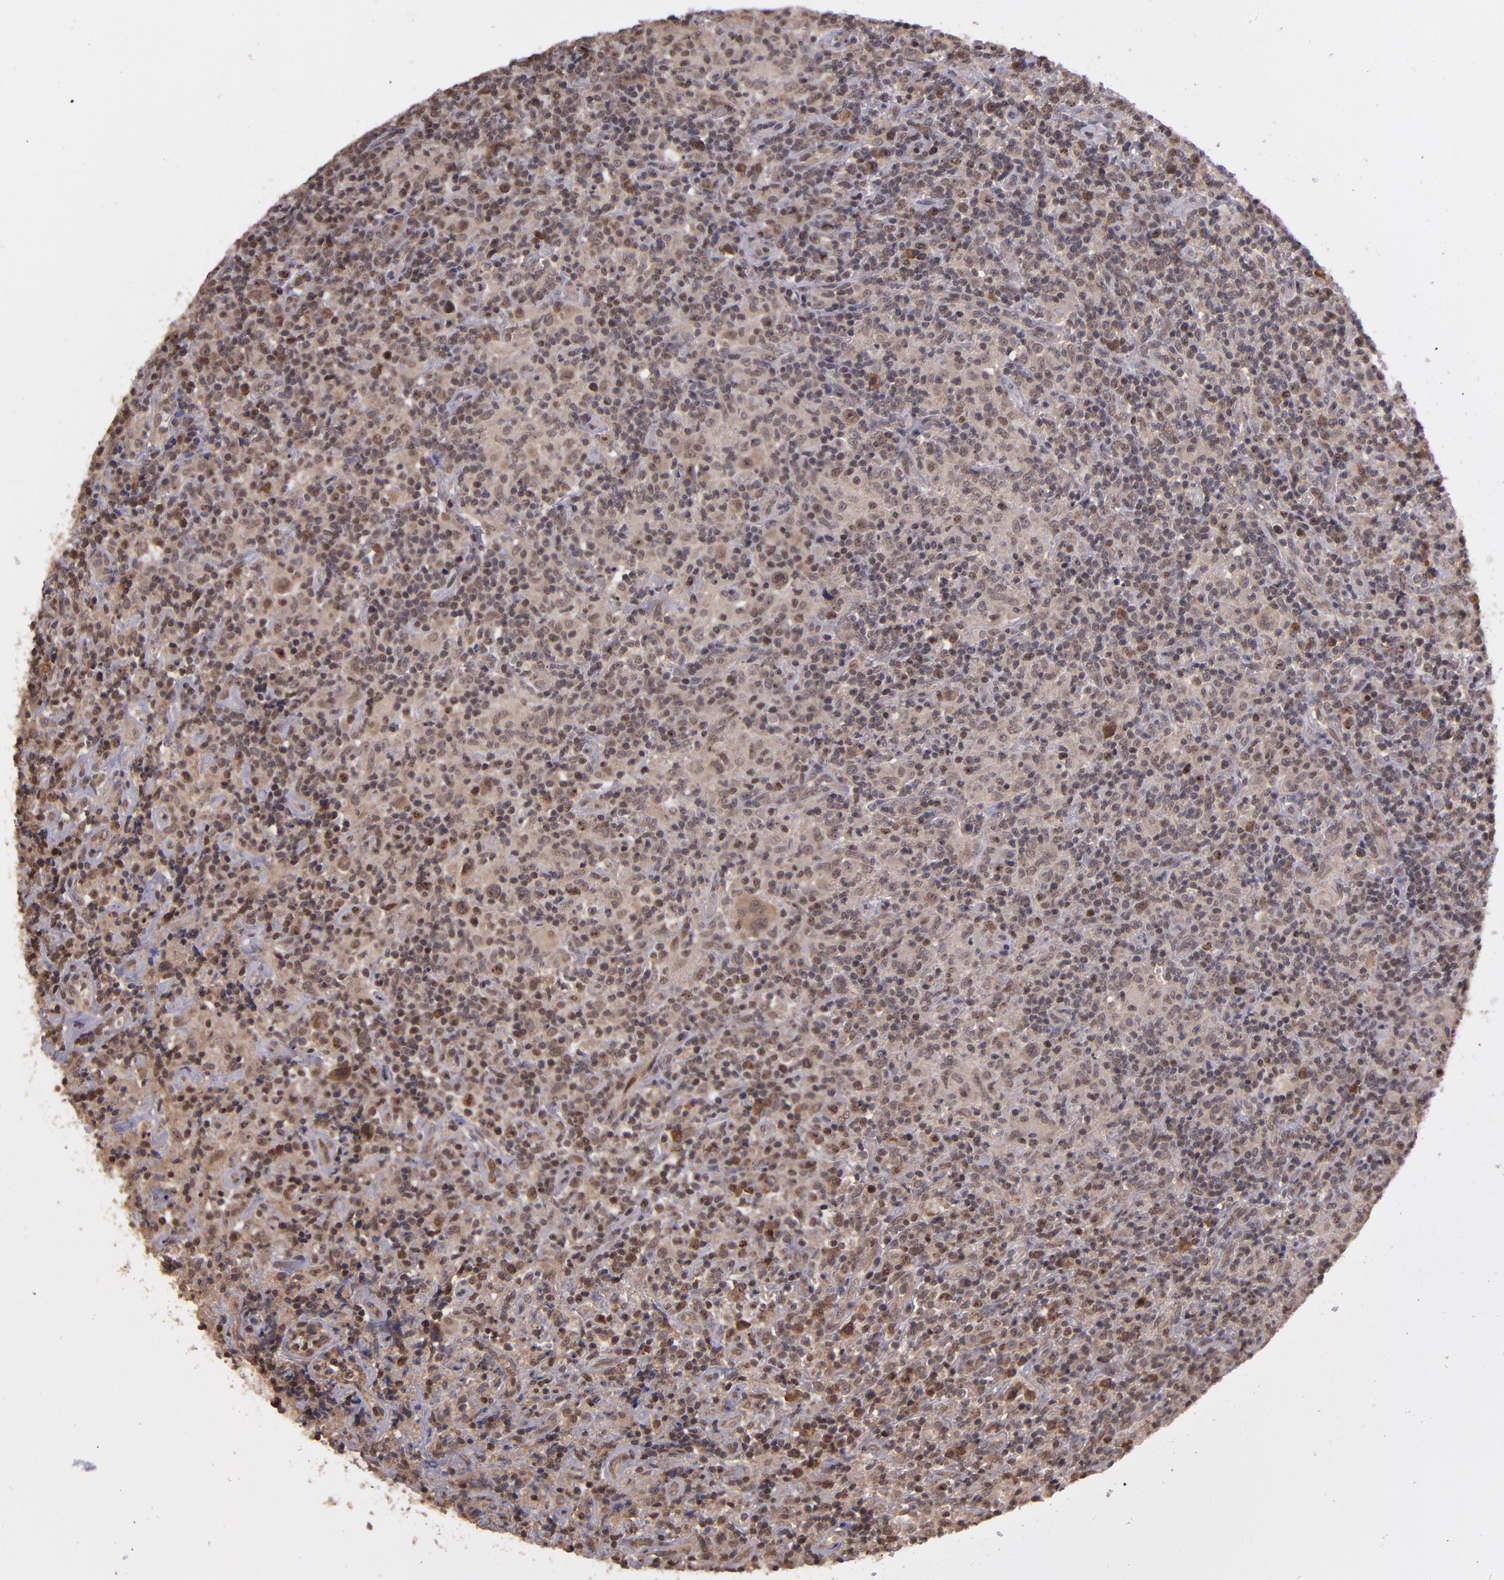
{"staining": {"intensity": "moderate", "quantity": "25%-75%", "location": "nuclear"}, "tissue": "lymphoma", "cell_type": "Tumor cells", "image_type": "cancer", "snomed": [{"axis": "morphology", "description": "Hodgkin's disease, NOS"}, {"axis": "topography", "description": "Lymph node"}], "caption": "The image exhibits staining of lymphoma, revealing moderate nuclear protein positivity (brown color) within tumor cells.", "gene": "ABHD12B", "patient": {"sex": "male", "age": 65}}